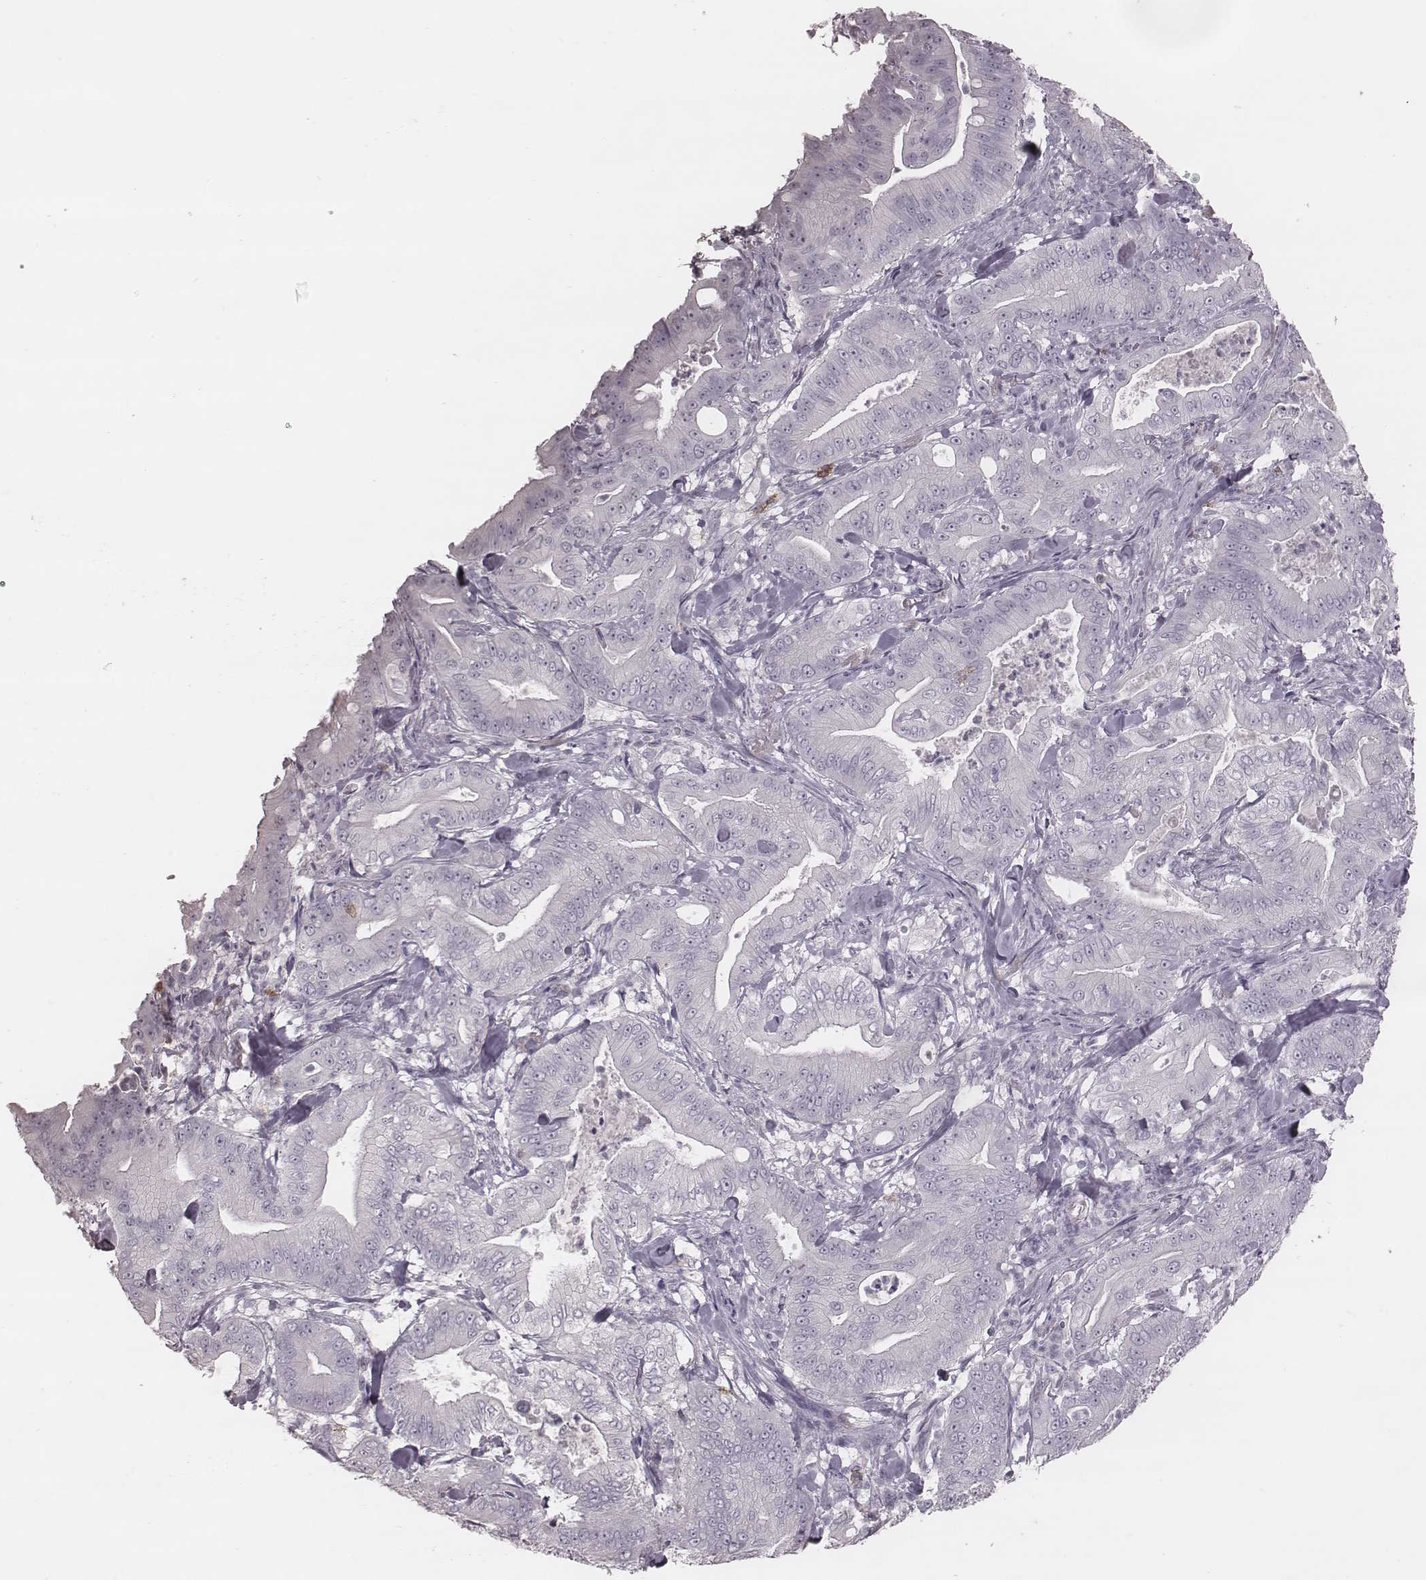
{"staining": {"intensity": "negative", "quantity": "none", "location": "none"}, "tissue": "pancreatic cancer", "cell_type": "Tumor cells", "image_type": "cancer", "snomed": [{"axis": "morphology", "description": "Adenocarcinoma, NOS"}, {"axis": "topography", "description": "Pancreas"}], "caption": "This is an immunohistochemistry (IHC) micrograph of adenocarcinoma (pancreatic). There is no staining in tumor cells.", "gene": "PDCD1", "patient": {"sex": "male", "age": 71}}